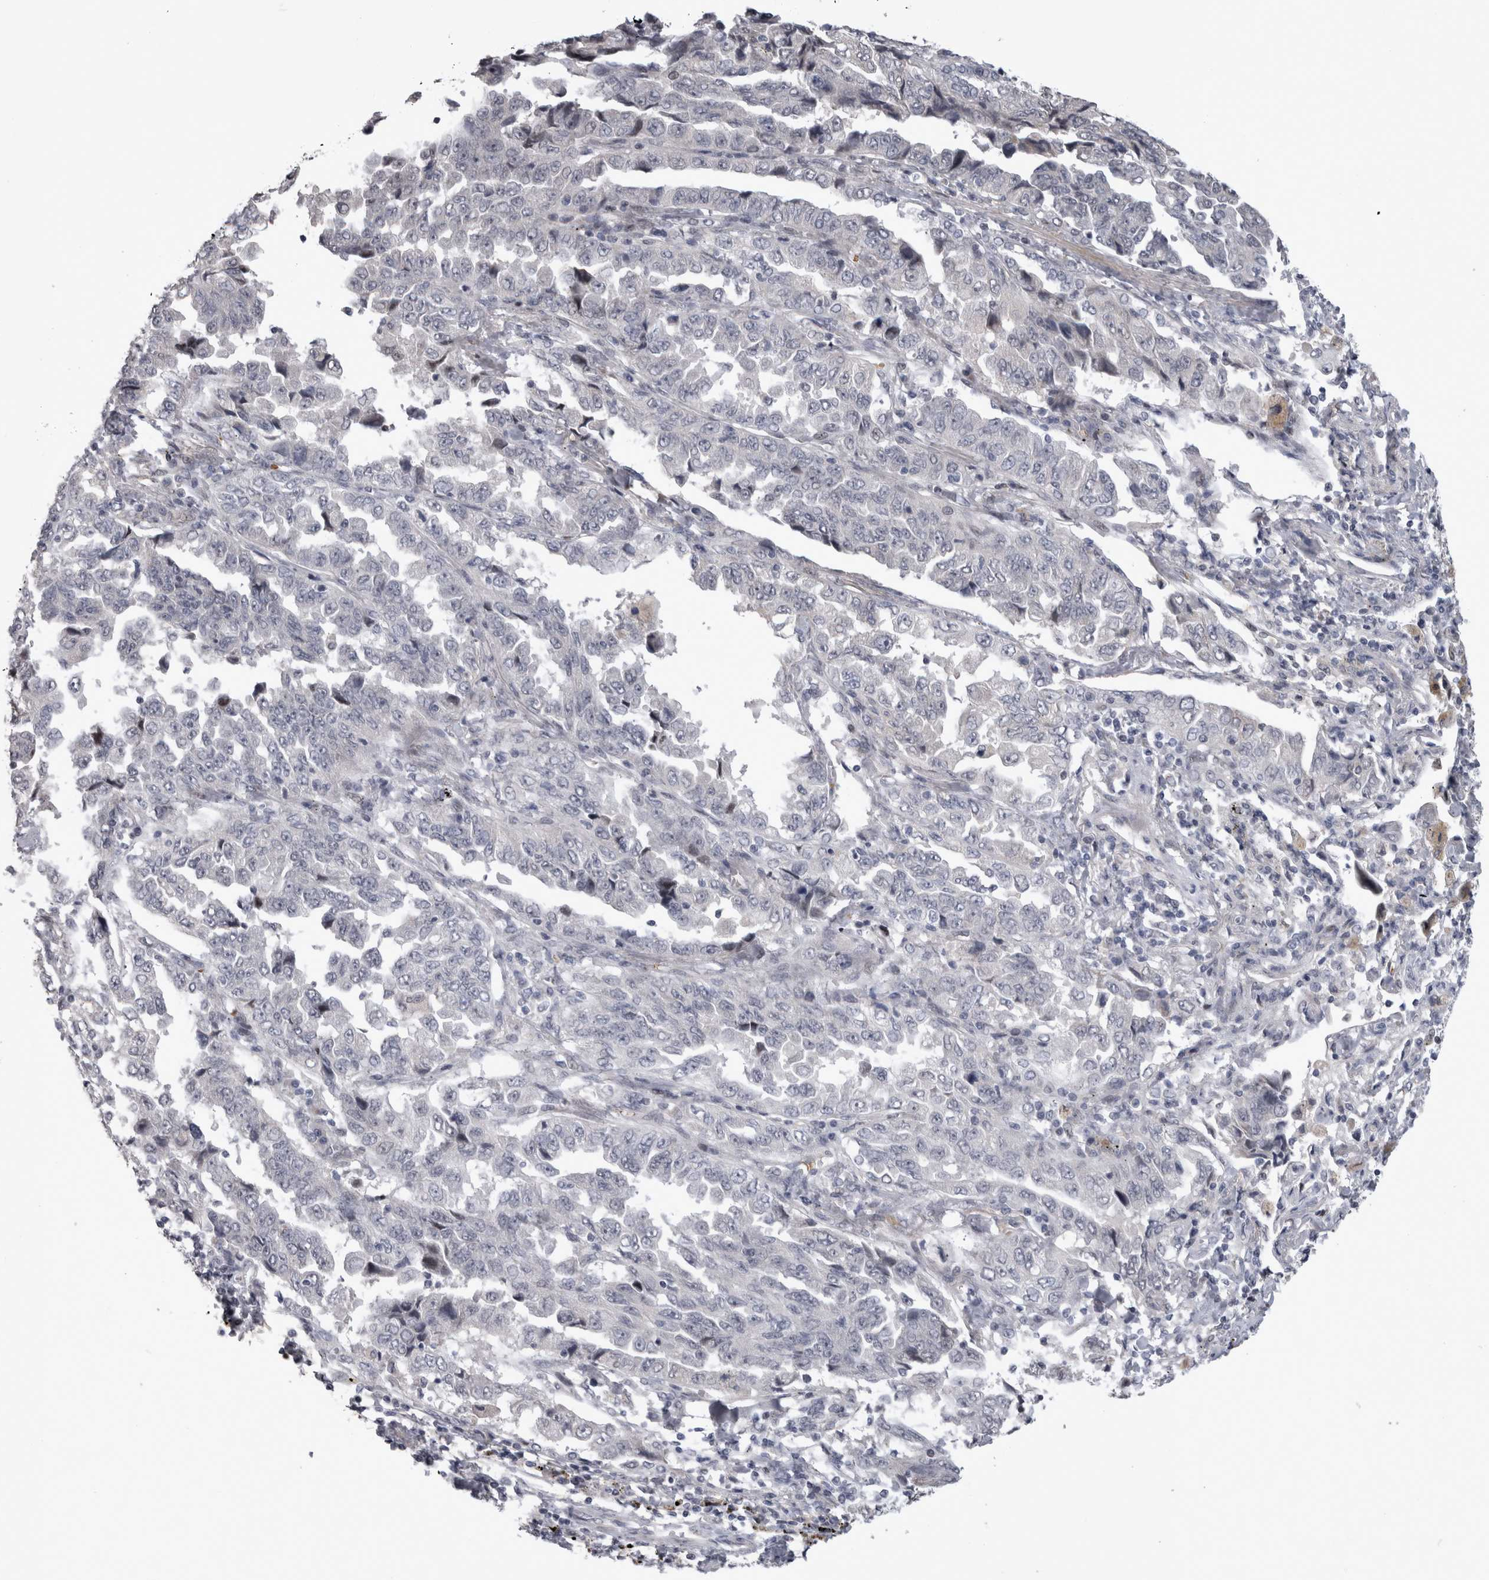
{"staining": {"intensity": "negative", "quantity": "none", "location": "none"}, "tissue": "lung cancer", "cell_type": "Tumor cells", "image_type": "cancer", "snomed": [{"axis": "morphology", "description": "Adenocarcinoma, NOS"}, {"axis": "topography", "description": "Lung"}], "caption": "DAB immunohistochemical staining of human lung cancer shows no significant expression in tumor cells.", "gene": "IFI44", "patient": {"sex": "female", "age": 51}}